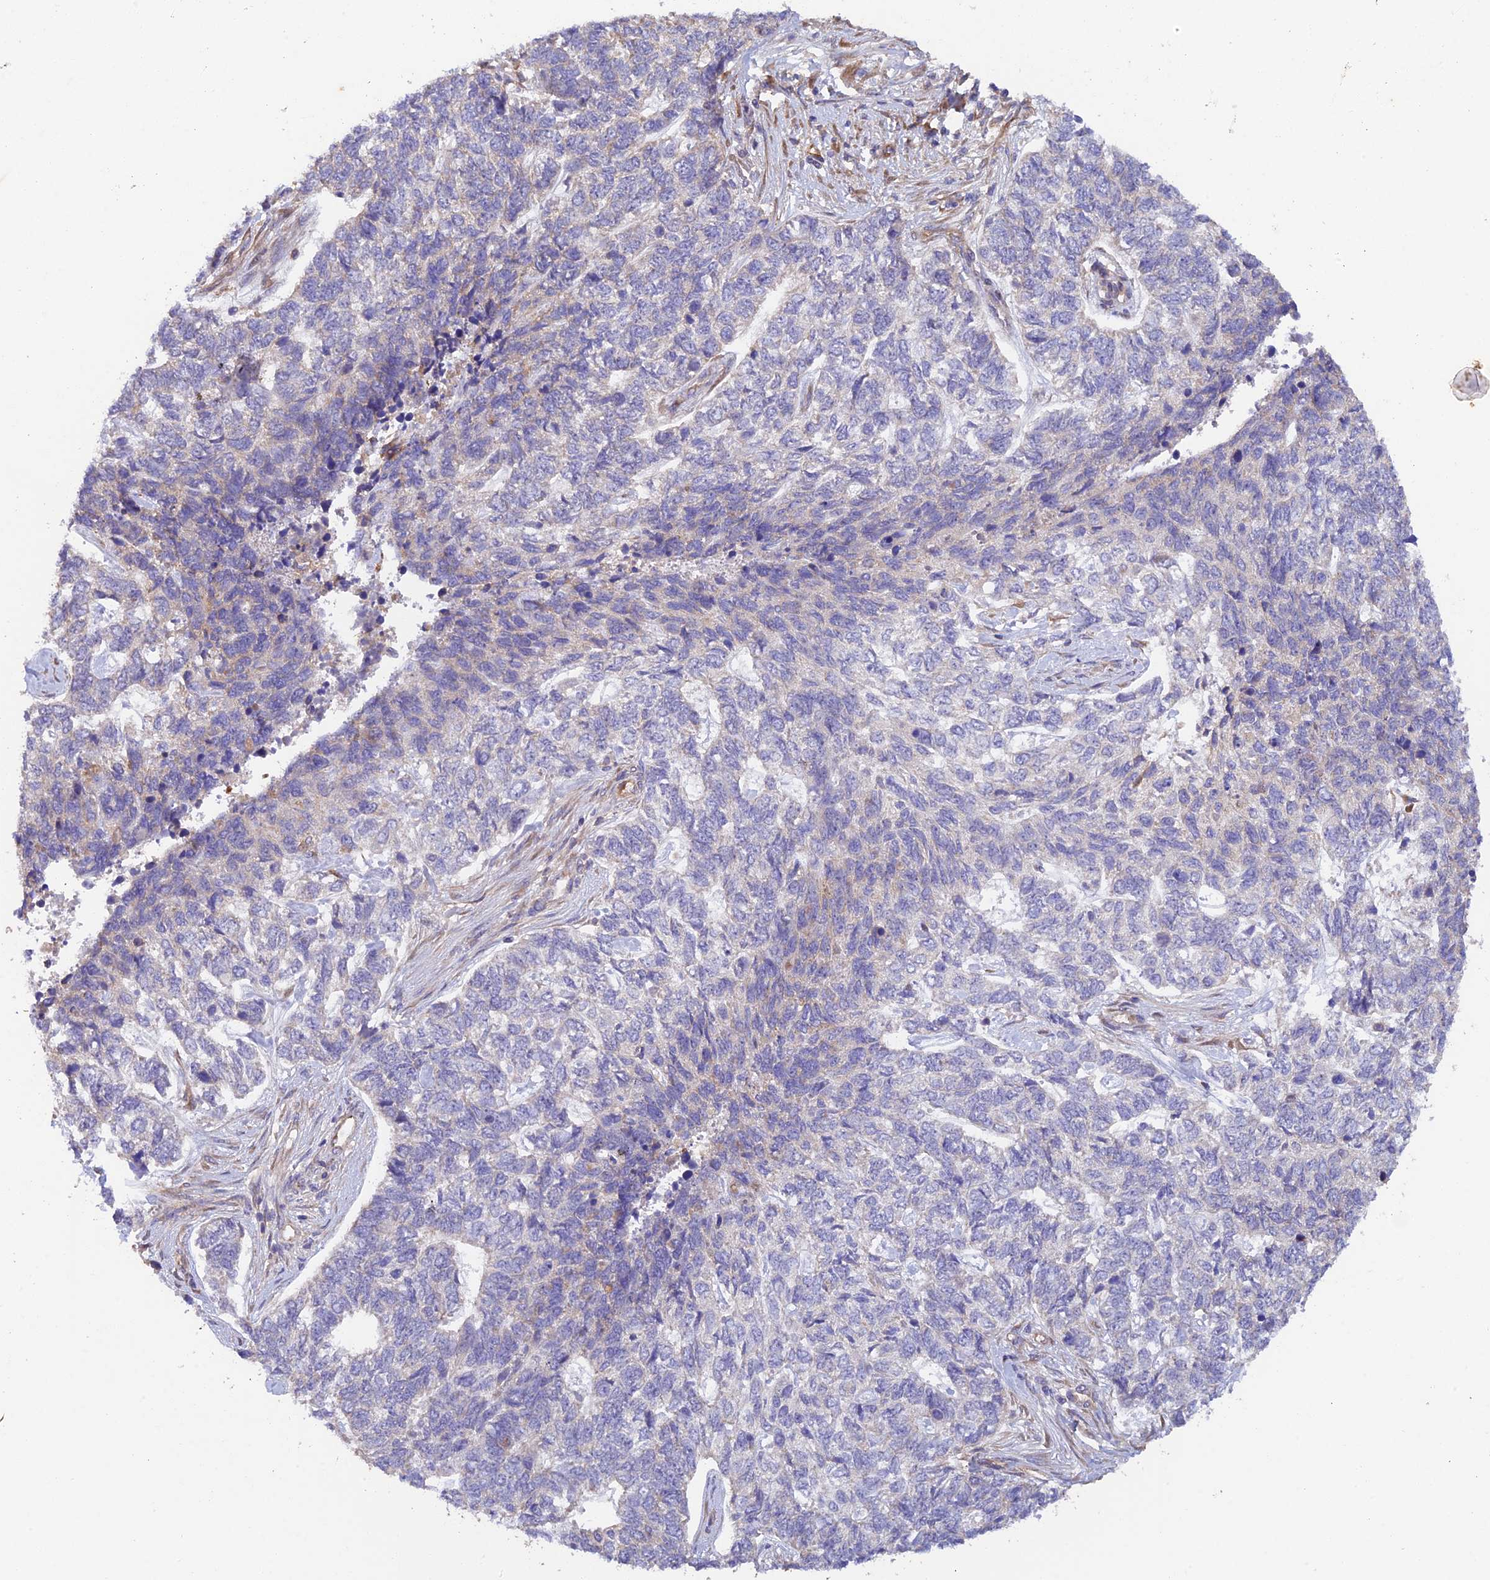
{"staining": {"intensity": "negative", "quantity": "none", "location": "none"}, "tissue": "skin cancer", "cell_type": "Tumor cells", "image_type": "cancer", "snomed": [{"axis": "morphology", "description": "Basal cell carcinoma"}, {"axis": "topography", "description": "Skin"}], "caption": "Tumor cells are negative for brown protein staining in skin basal cell carcinoma.", "gene": "MYO9A", "patient": {"sex": "female", "age": 65}}